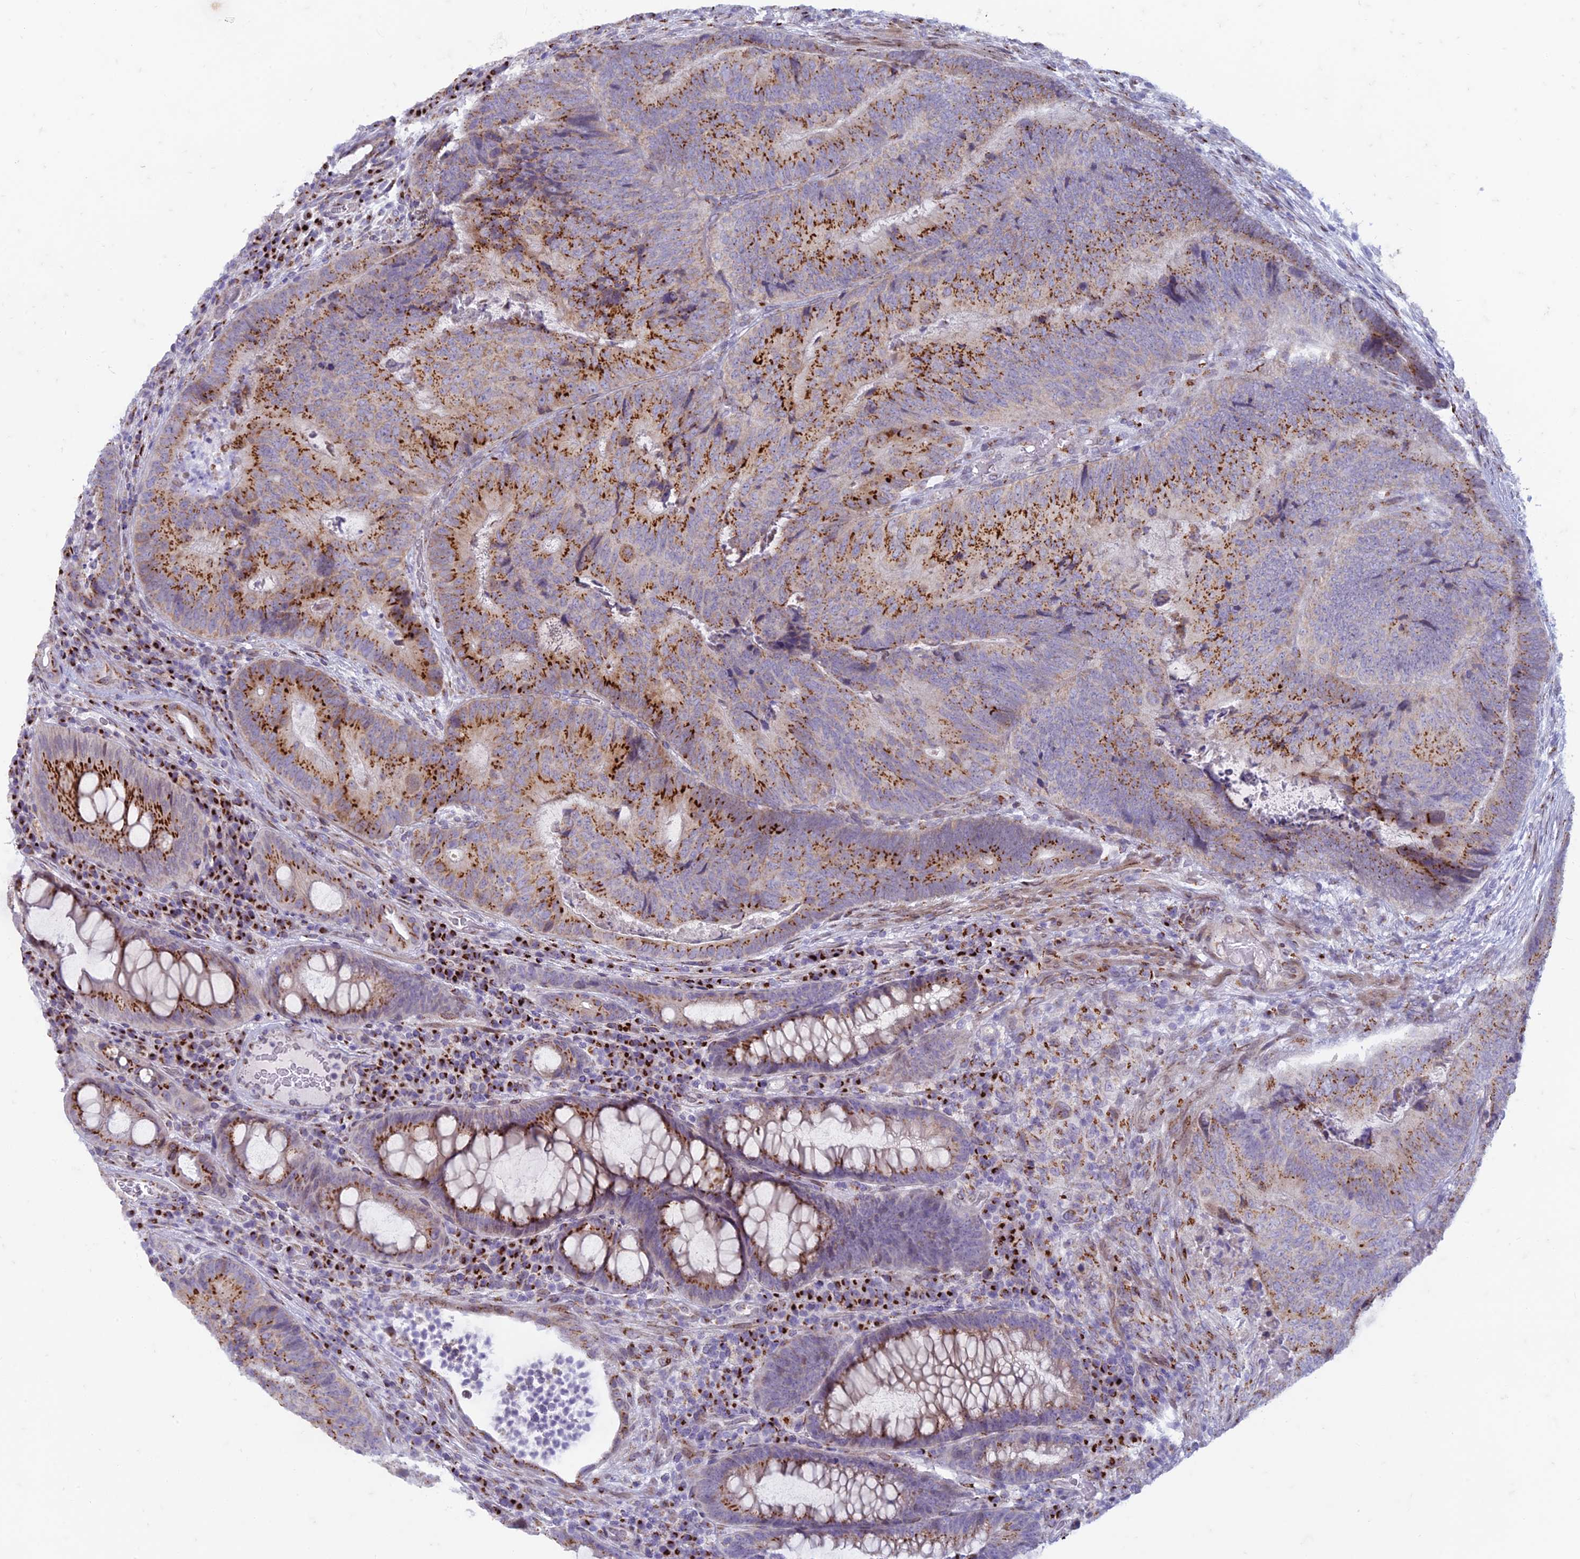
{"staining": {"intensity": "strong", "quantity": "25%-75%", "location": "cytoplasmic/membranous"}, "tissue": "colorectal cancer", "cell_type": "Tumor cells", "image_type": "cancer", "snomed": [{"axis": "morphology", "description": "Adenocarcinoma, NOS"}, {"axis": "topography", "description": "Colon"}], "caption": "High-magnification brightfield microscopy of colorectal cancer (adenocarcinoma) stained with DAB (3,3'-diaminobenzidine) (brown) and counterstained with hematoxylin (blue). tumor cells exhibit strong cytoplasmic/membranous positivity is appreciated in about25%-75% of cells.", "gene": "FAM3C", "patient": {"sex": "female", "age": 67}}